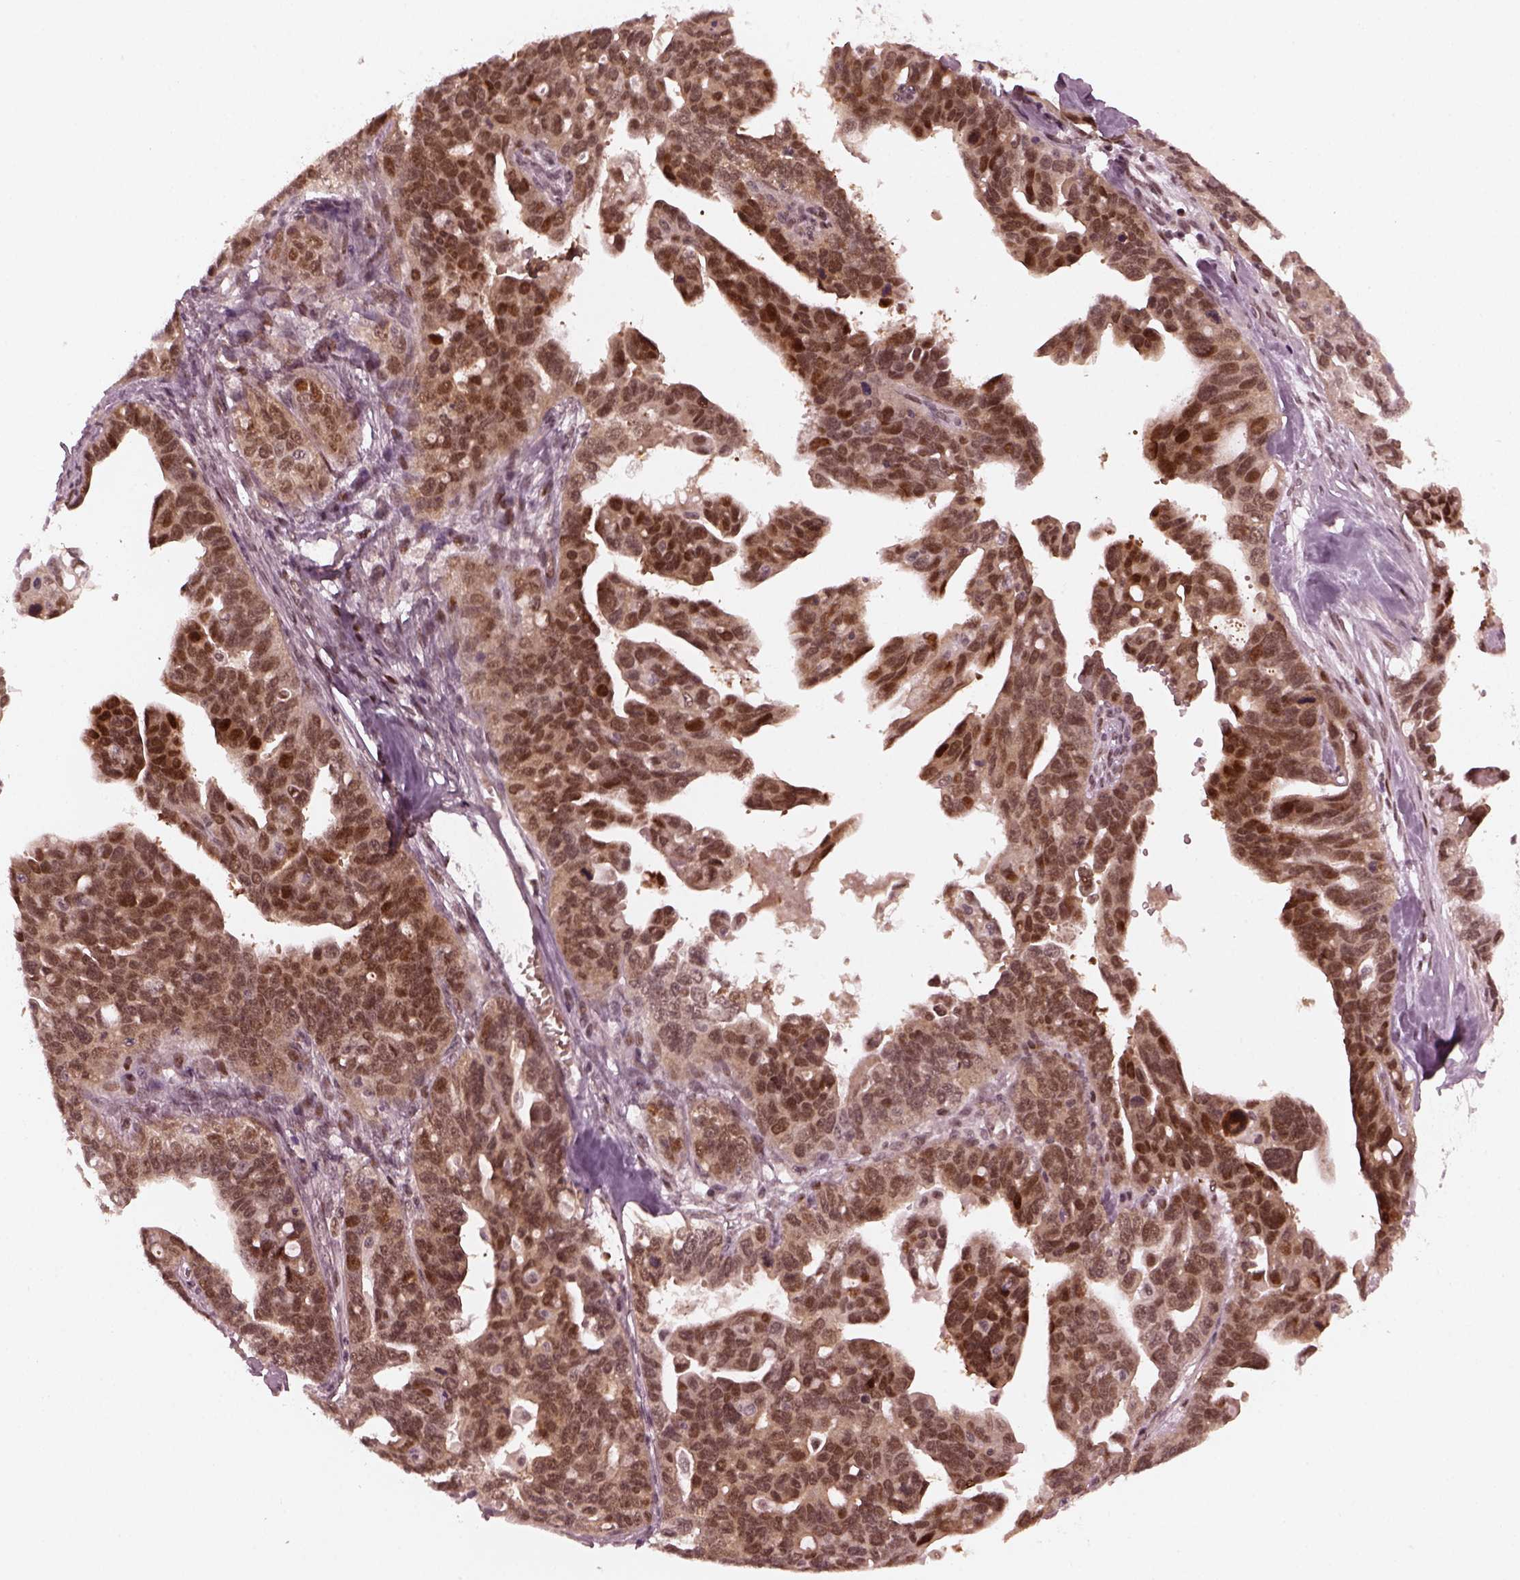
{"staining": {"intensity": "strong", "quantity": "25%-75%", "location": "nuclear"}, "tissue": "ovarian cancer", "cell_type": "Tumor cells", "image_type": "cancer", "snomed": [{"axis": "morphology", "description": "Cystadenocarcinoma, serous, NOS"}, {"axis": "topography", "description": "Ovary"}], "caption": "Ovarian cancer was stained to show a protein in brown. There is high levels of strong nuclear positivity in about 25%-75% of tumor cells.", "gene": "TRIB3", "patient": {"sex": "female", "age": 69}}